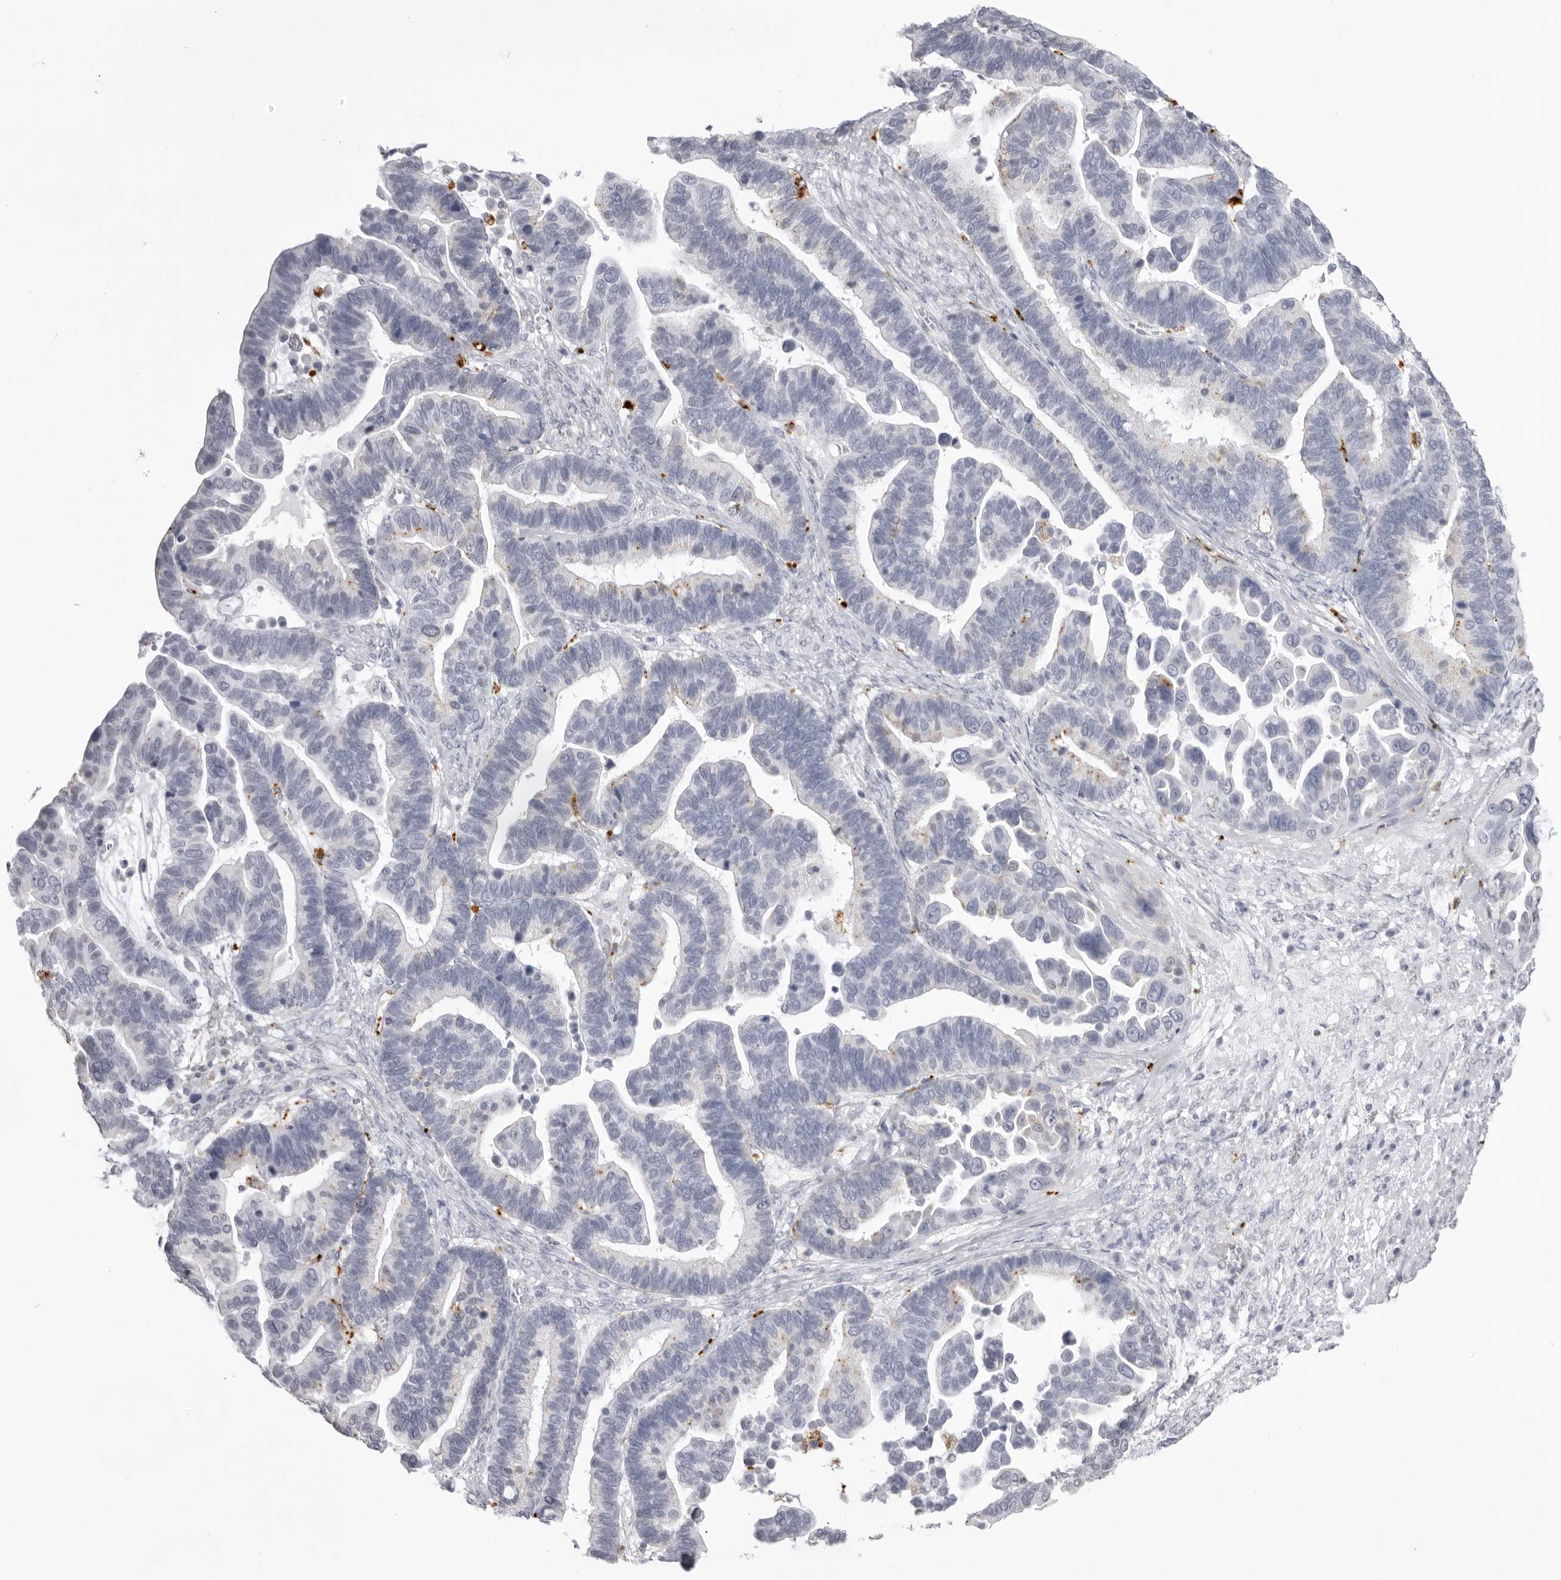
{"staining": {"intensity": "moderate", "quantity": "<25%", "location": "cytoplasmic/membranous"}, "tissue": "ovarian cancer", "cell_type": "Tumor cells", "image_type": "cancer", "snomed": [{"axis": "morphology", "description": "Cystadenocarcinoma, serous, NOS"}, {"axis": "topography", "description": "Ovary"}], "caption": "Immunohistochemical staining of serous cystadenocarcinoma (ovarian) exhibits low levels of moderate cytoplasmic/membranous positivity in approximately <25% of tumor cells.", "gene": "IL25", "patient": {"sex": "female", "age": 56}}